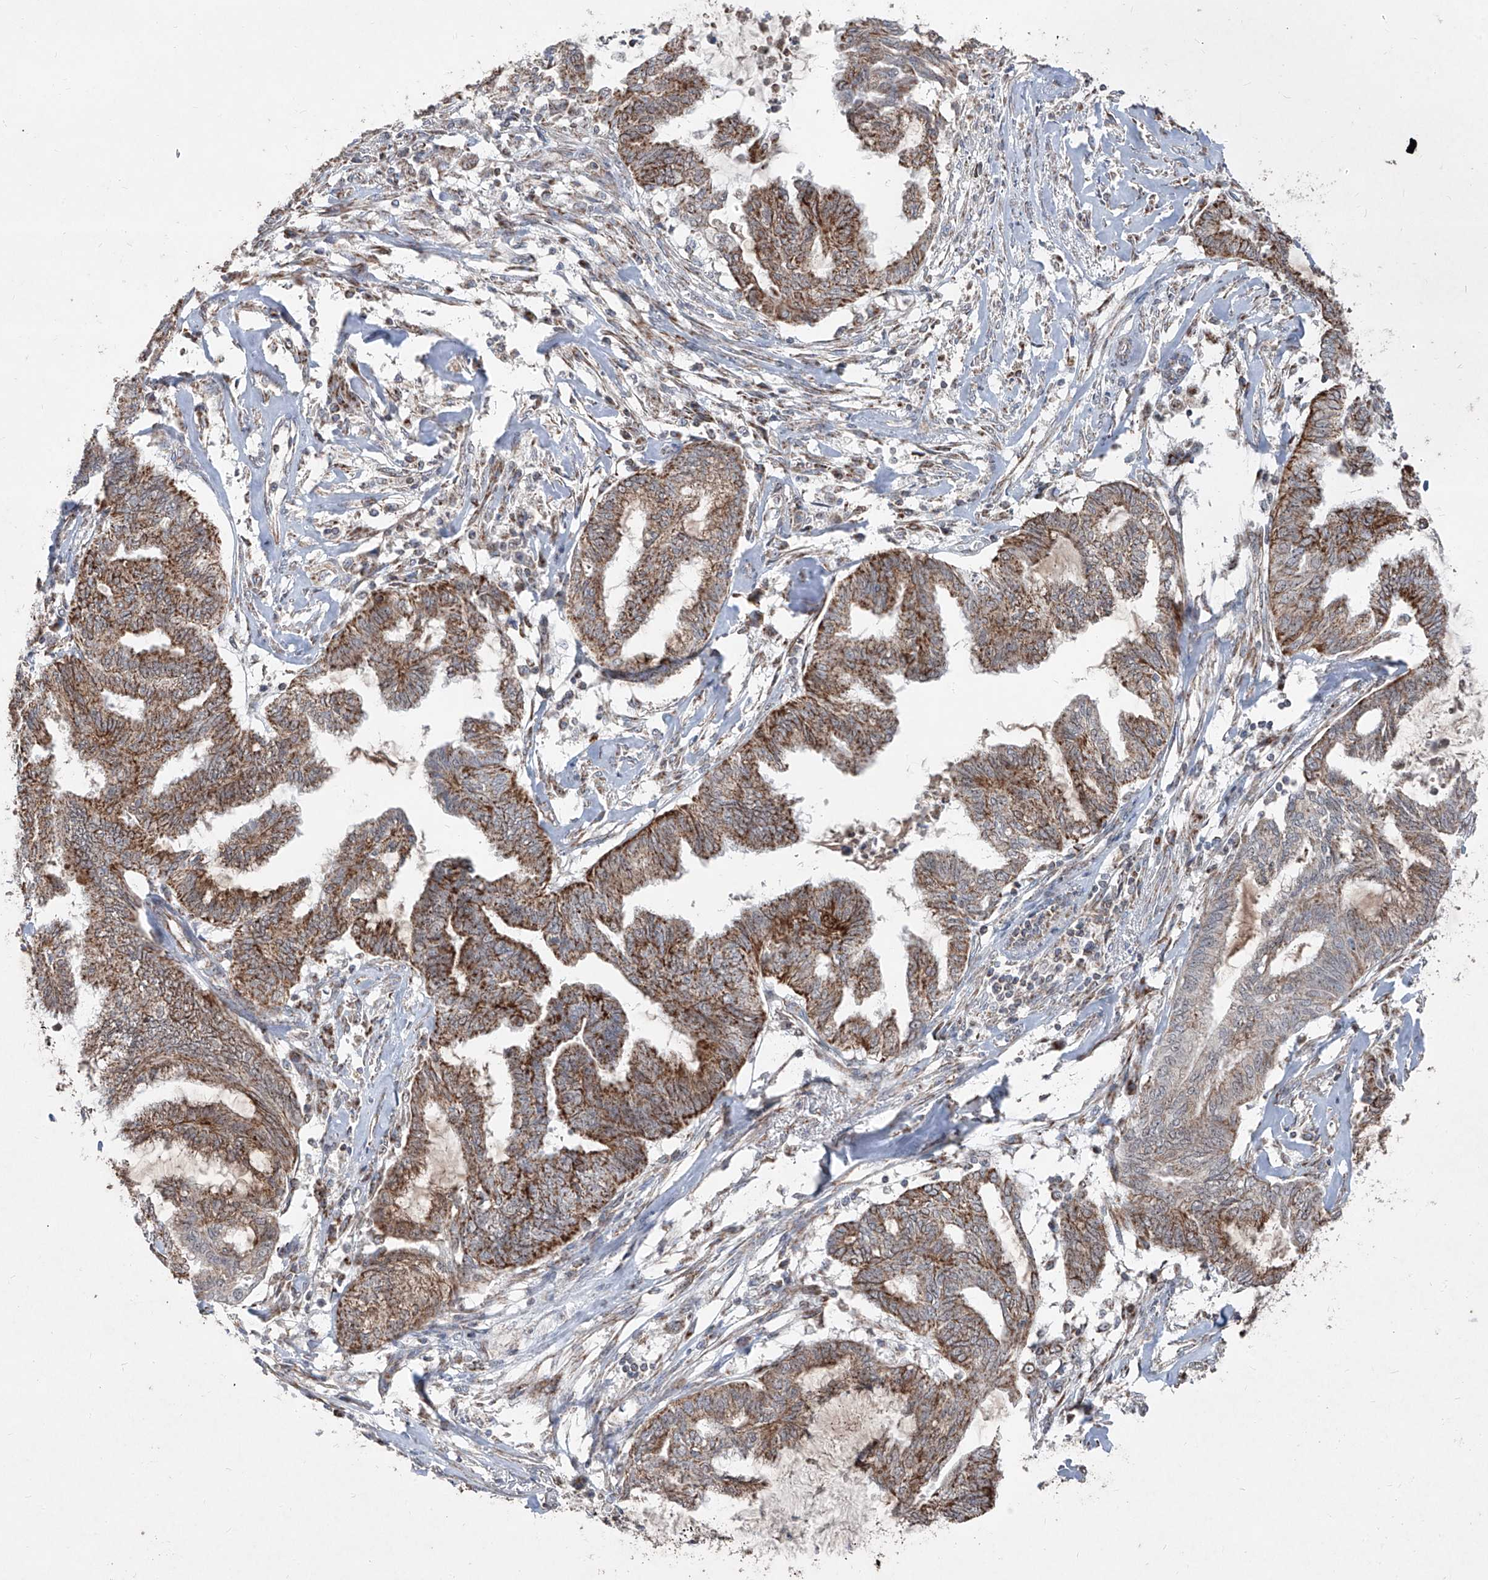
{"staining": {"intensity": "moderate", "quantity": ">75%", "location": "cytoplasmic/membranous"}, "tissue": "endometrial cancer", "cell_type": "Tumor cells", "image_type": "cancer", "snomed": [{"axis": "morphology", "description": "Adenocarcinoma, NOS"}, {"axis": "topography", "description": "Endometrium"}], "caption": "A brown stain shows moderate cytoplasmic/membranous staining of a protein in human adenocarcinoma (endometrial) tumor cells. The staining was performed using DAB (3,3'-diaminobenzidine), with brown indicating positive protein expression. Nuclei are stained blue with hematoxylin.", "gene": "NDUFB3", "patient": {"sex": "female", "age": 86}}